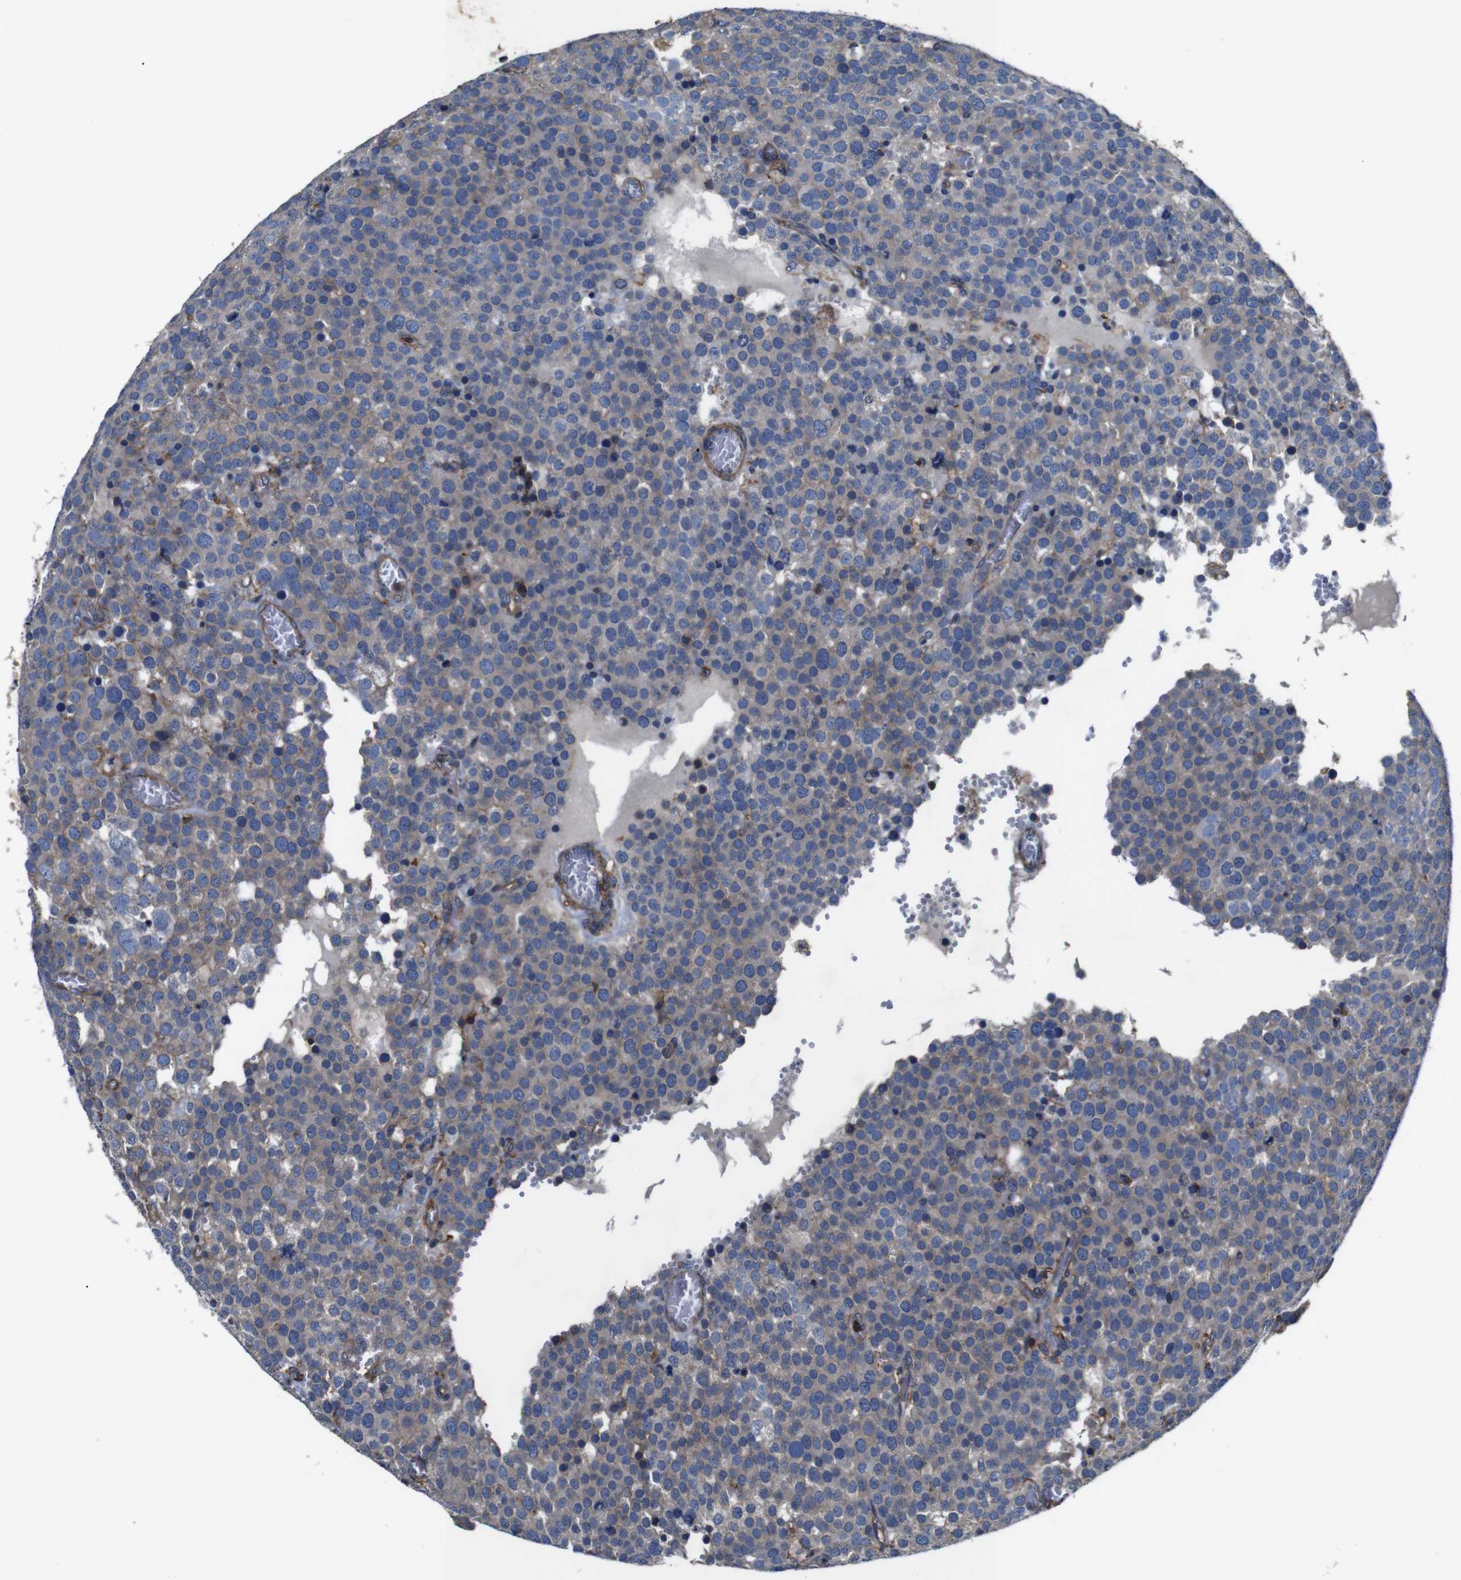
{"staining": {"intensity": "negative", "quantity": "none", "location": "none"}, "tissue": "testis cancer", "cell_type": "Tumor cells", "image_type": "cancer", "snomed": [{"axis": "morphology", "description": "Normal tissue, NOS"}, {"axis": "morphology", "description": "Seminoma, NOS"}, {"axis": "topography", "description": "Testis"}], "caption": "This is a micrograph of IHC staining of testis seminoma, which shows no positivity in tumor cells. (DAB immunohistochemistry with hematoxylin counter stain).", "gene": "PI4KA", "patient": {"sex": "male", "age": 71}}